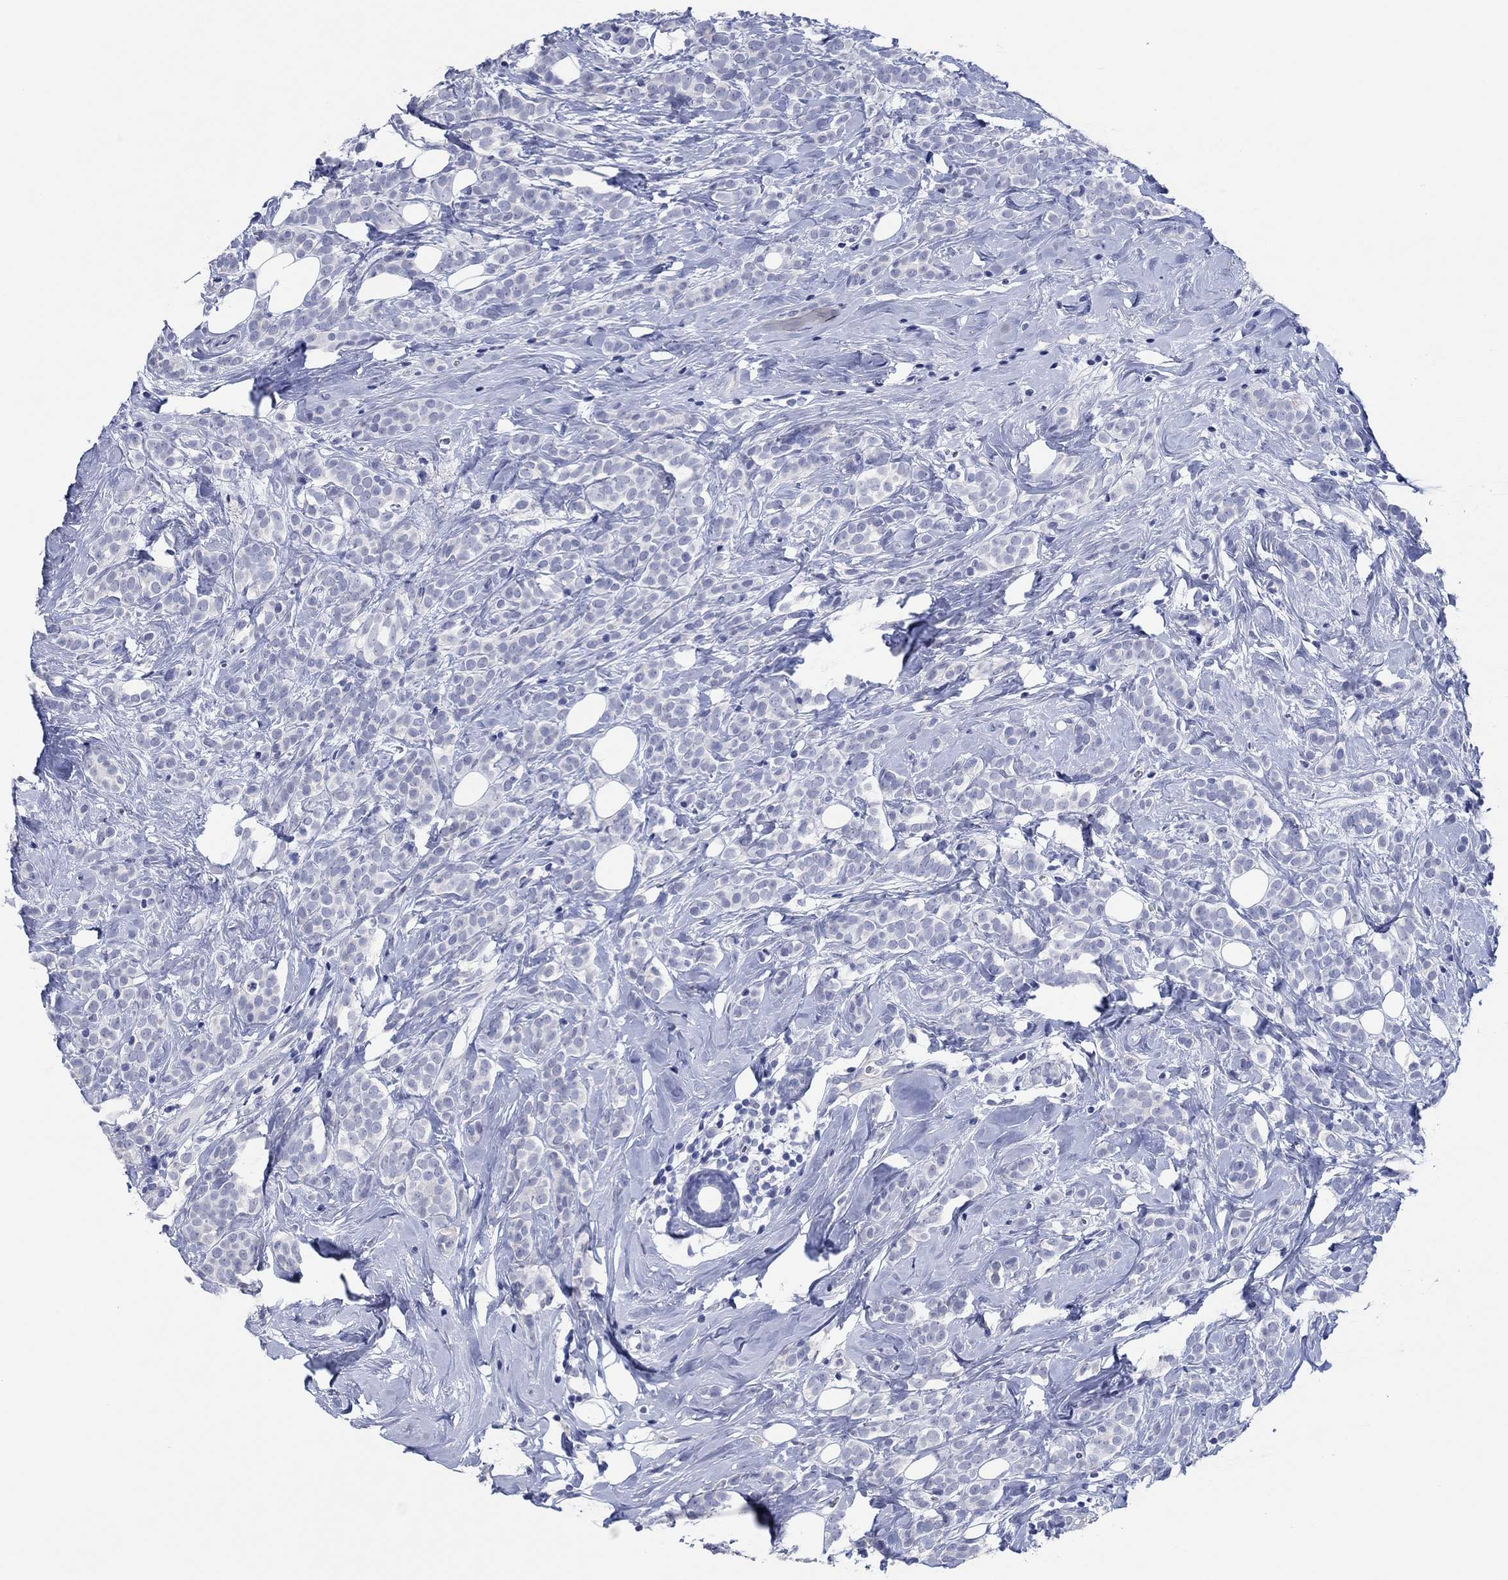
{"staining": {"intensity": "negative", "quantity": "none", "location": "none"}, "tissue": "breast cancer", "cell_type": "Tumor cells", "image_type": "cancer", "snomed": [{"axis": "morphology", "description": "Lobular carcinoma"}, {"axis": "topography", "description": "Breast"}], "caption": "This is an immunohistochemistry histopathology image of breast cancer. There is no expression in tumor cells.", "gene": "POU5F1", "patient": {"sex": "female", "age": 49}}